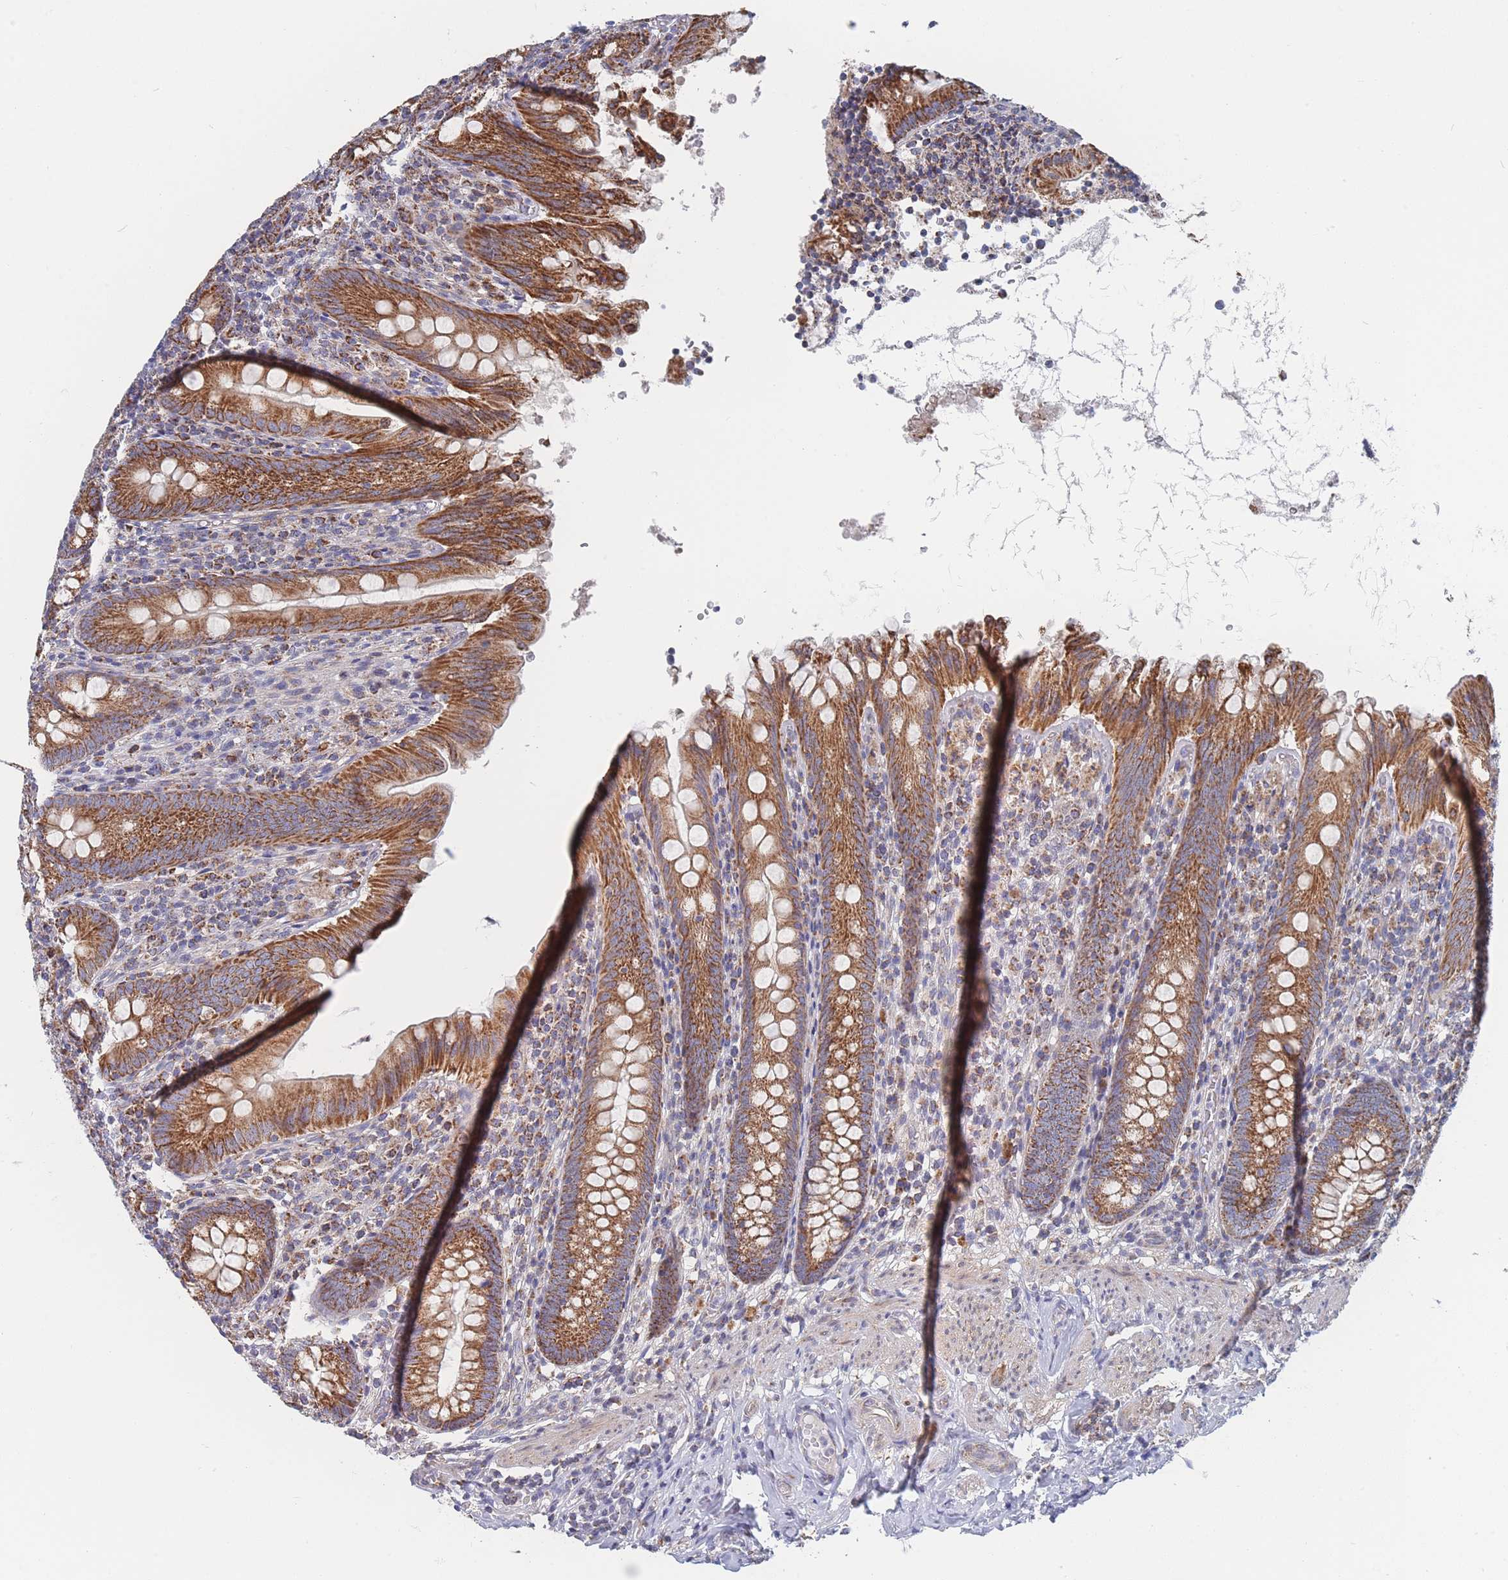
{"staining": {"intensity": "moderate", "quantity": ">75%", "location": "cytoplasmic/membranous"}, "tissue": "appendix", "cell_type": "Glandular cells", "image_type": "normal", "snomed": [{"axis": "morphology", "description": "Normal tissue, NOS"}, {"axis": "topography", "description": "Appendix"}], "caption": "Immunohistochemical staining of benign appendix demonstrates >75% levels of moderate cytoplasmic/membranous protein positivity in approximately >75% of glandular cells. (Brightfield microscopy of DAB IHC at high magnification).", "gene": "IKZF4", "patient": {"sex": "male", "age": 55}}